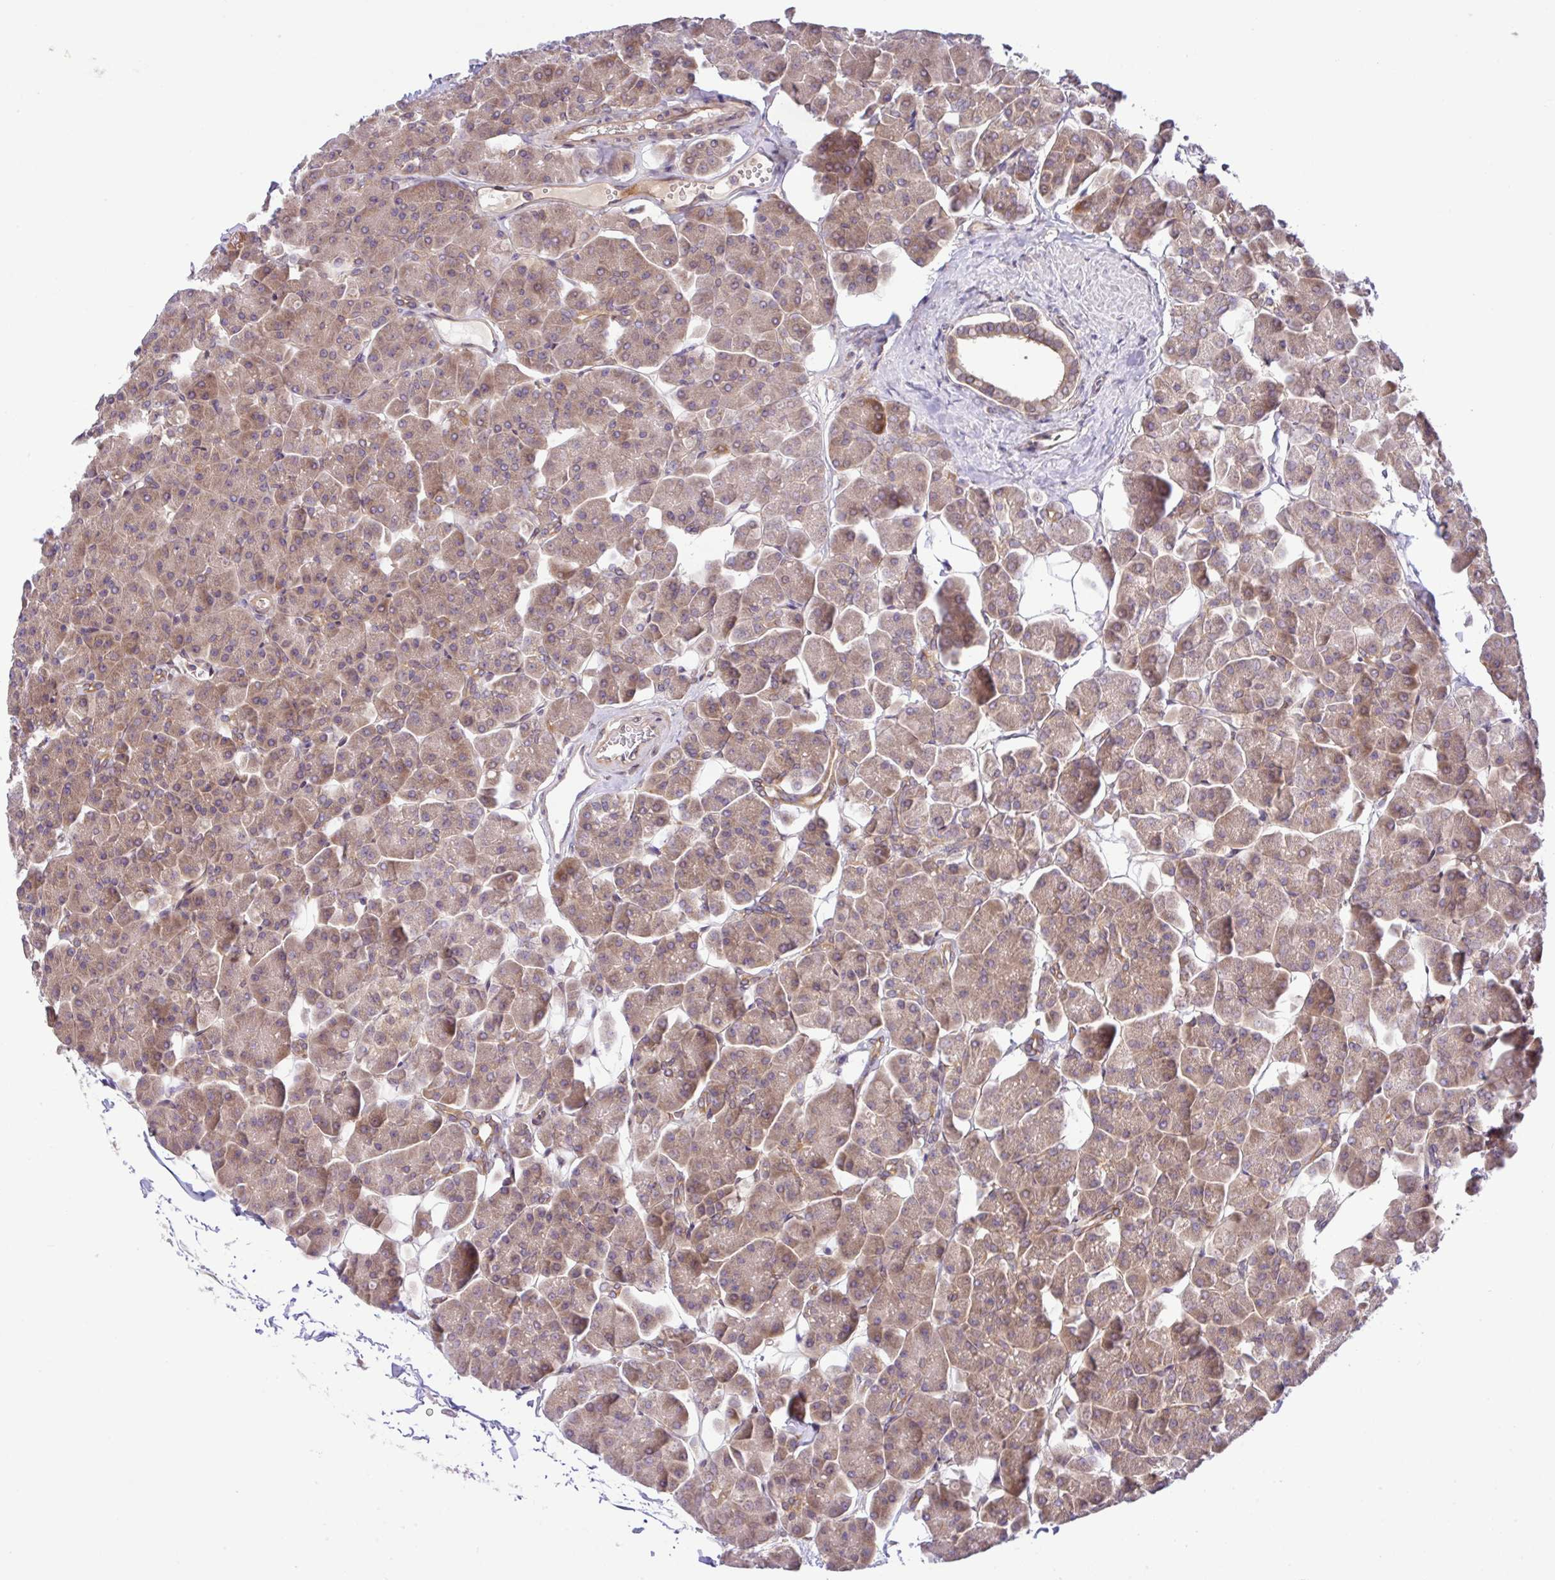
{"staining": {"intensity": "moderate", "quantity": ">75%", "location": "cytoplasmic/membranous"}, "tissue": "pancreas", "cell_type": "Exocrine glandular cells", "image_type": "normal", "snomed": [{"axis": "morphology", "description": "Normal tissue, NOS"}, {"axis": "topography", "description": "Pancreas"}, {"axis": "topography", "description": "Peripheral nerve tissue"}], "caption": "A micrograph of human pancreas stained for a protein displays moderate cytoplasmic/membranous brown staining in exocrine glandular cells. (DAB (3,3'-diaminobenzidine) IHC with brightfield microscopy, high magnification).", "gene": "UBE4A", "patient": {"sex": "male", "age": 54}}